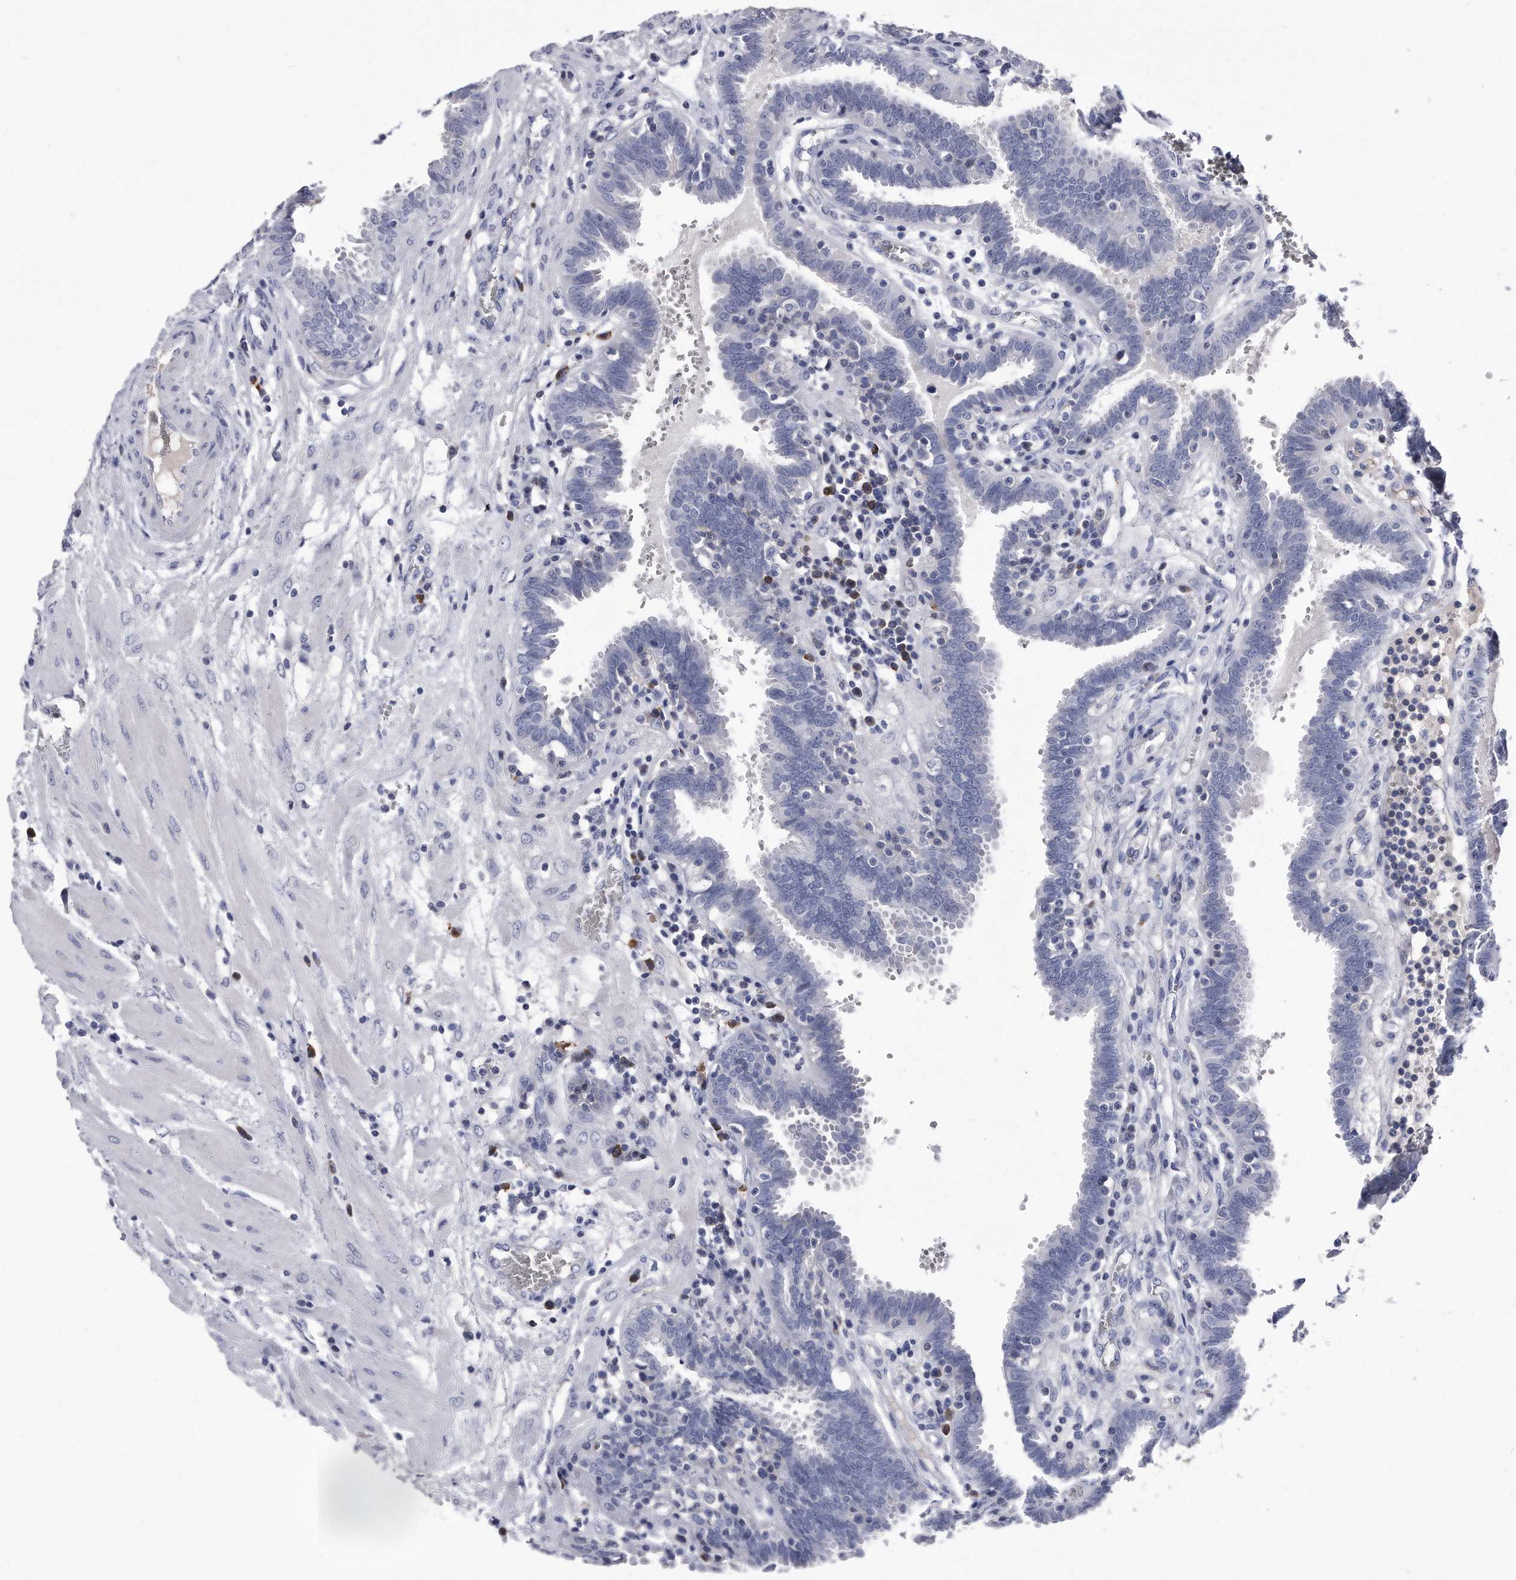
{"staining": {"intensity": "moderate", "quantity": "<25%", "location": "nuclear"}, "tissue": "fallopian tube", "cell_type": "Glandular cells", "image_type": "normal", "snomed": [{"axis": "morphology", "description": "Normal tissue, NOS"}, {"axis": "topography", "description": "Fallopian tube"}, {"axis": "topography", "description": "Placenta"}], "caption": "The micrograph exhibits staining of benign fallopian tube, revealing moderate nuclear protein expression (brown color) within glandular cells.", "gene": "KCTD8", "patient": {"sex": "female", "age": 32}}